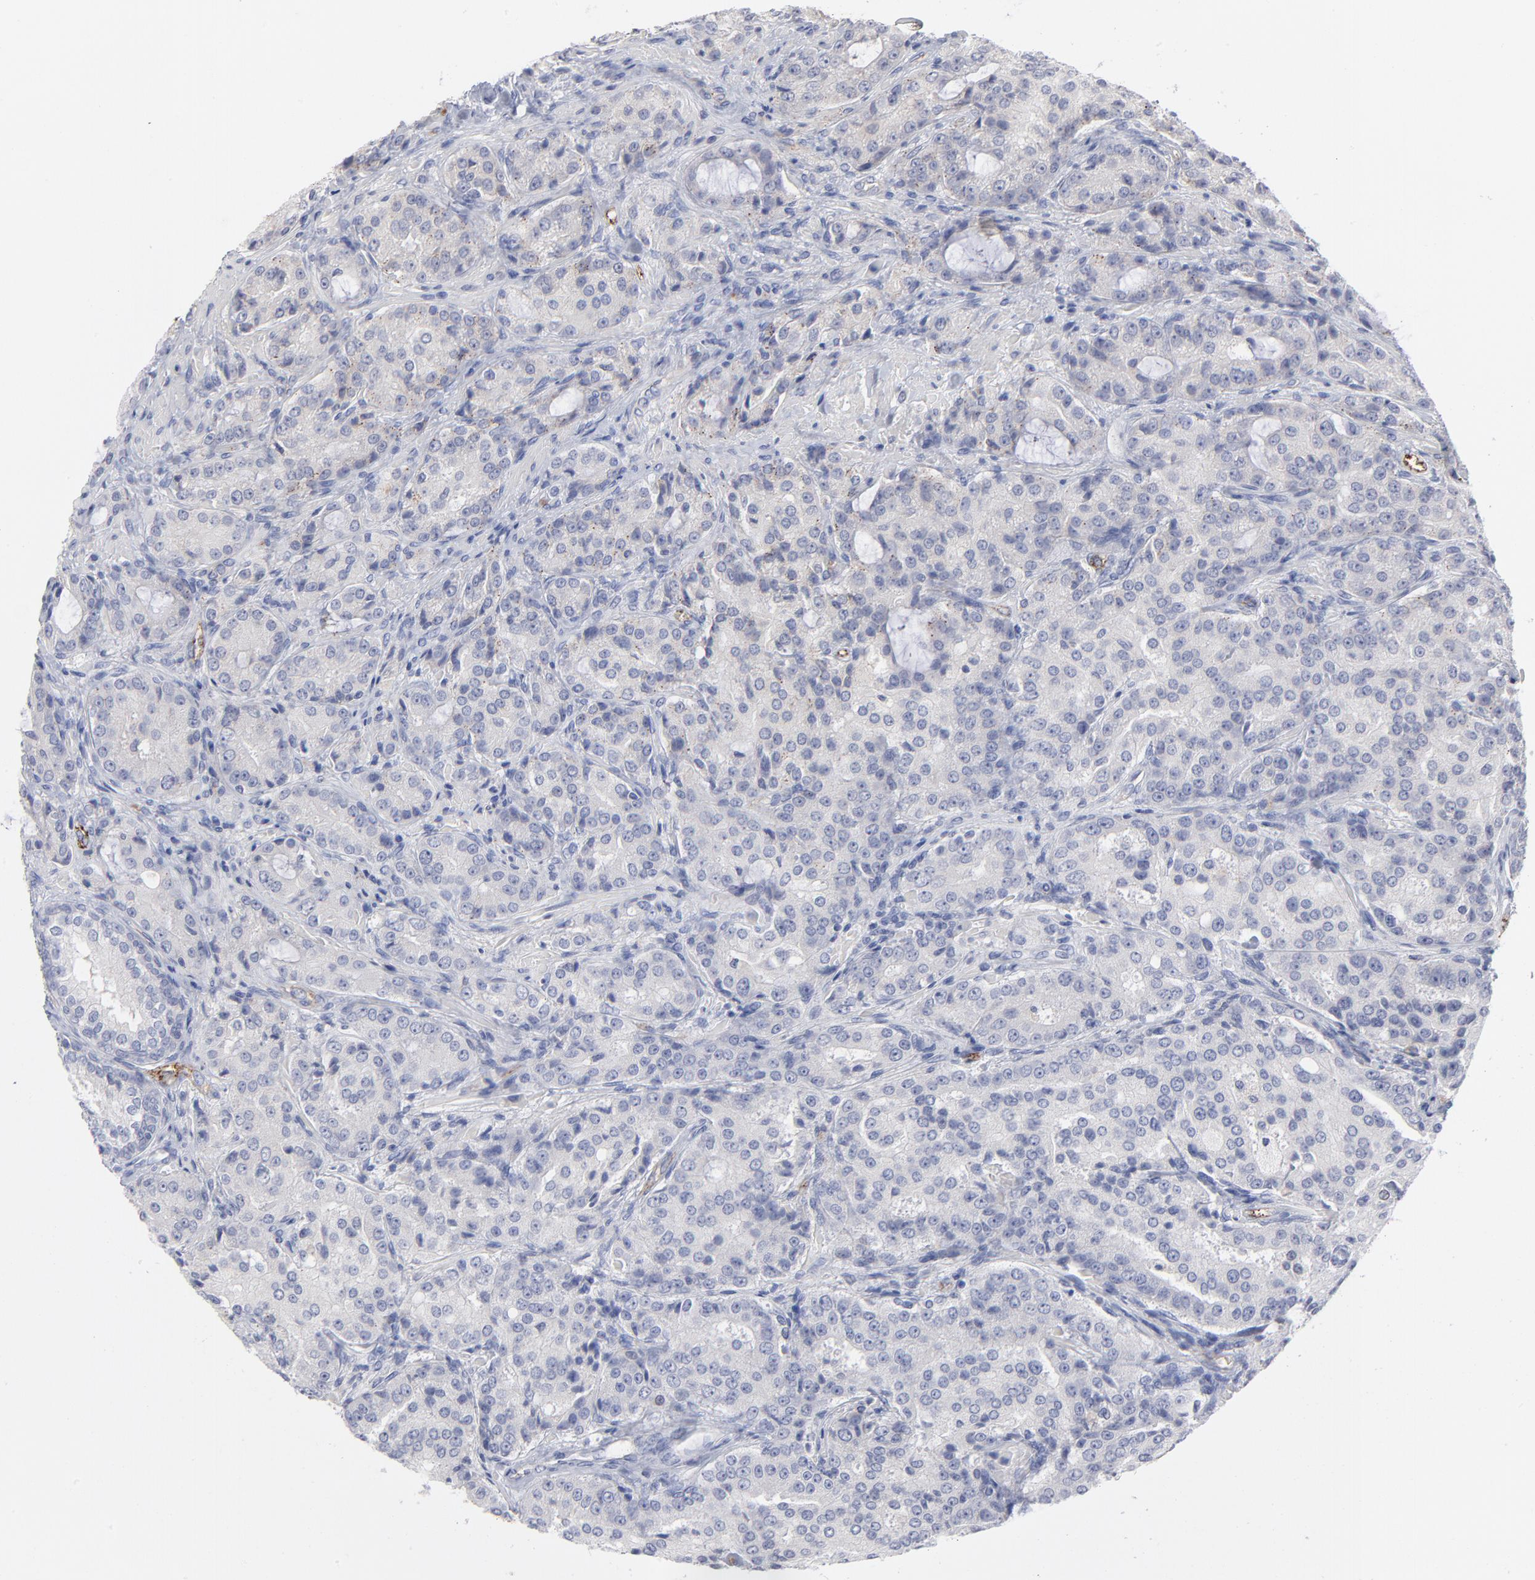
{"staining": {"intensity": "negative", "quantity": "none", "location": "none"}, "tissue": "prostate cancer", "cell_type": "Tumor cells", "image_type": "cancer", "snomed": [{"axis": "morphology", "description": "Adenocarcinoma, High grade"}, {"axis": "topography", "description": "Prostate"}], "caption": "Tumor cells are negative for protein expression in human high-grade adenocarcinoma (prostate).", "gene": "CCR3", "patient": {"sex": "male", "age": 72}}